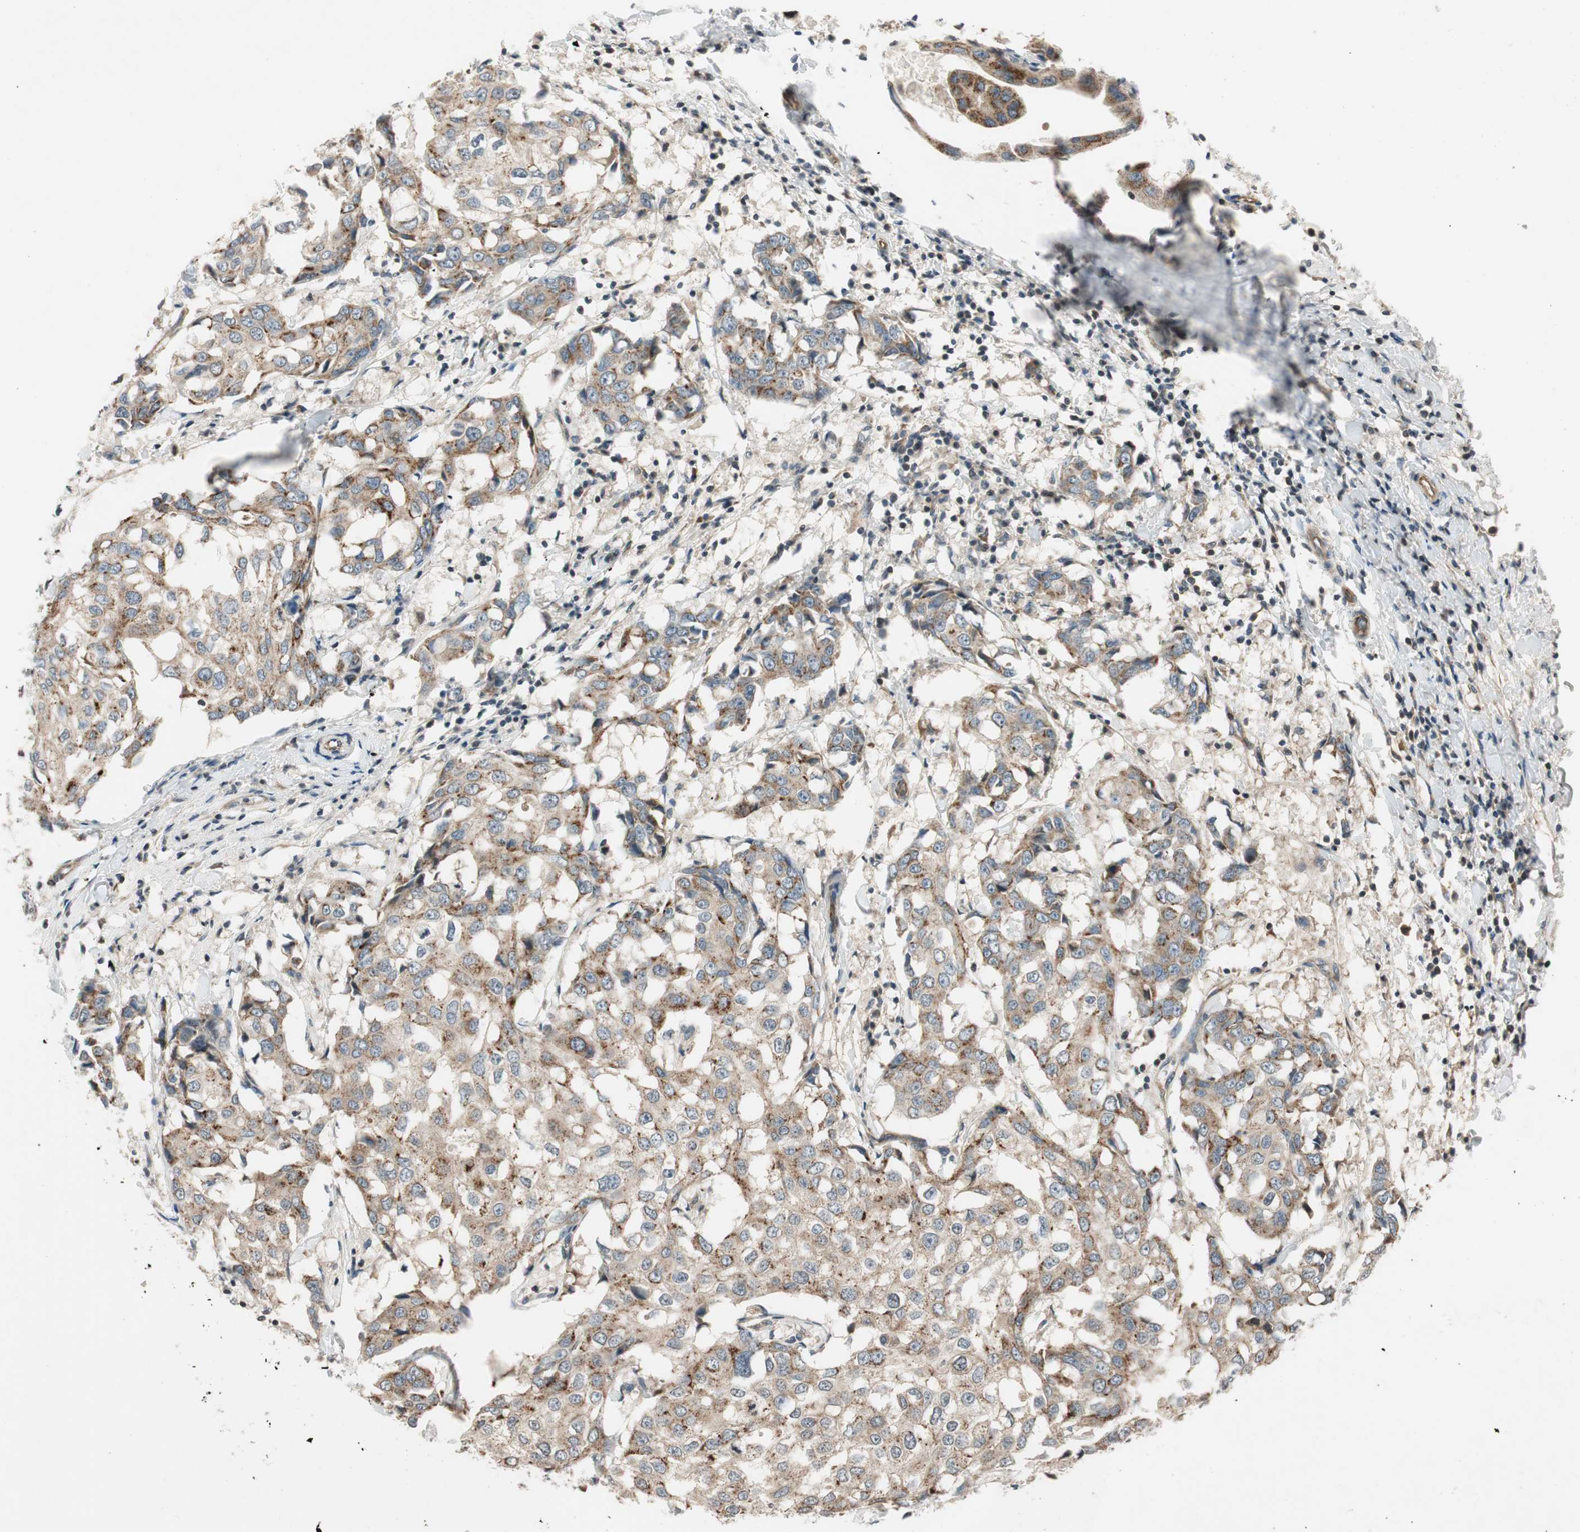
{"staining": {"intensity": "moderate", "quantity": ">75%", "location": "cytoplasmic/membranous"}, "tissue": "breast cancer", "cell_type": "Tumor cells", "image_type": "cancer", "snomed": [{"axis": "morphology", "description": "Duct carcinoma"}, {"axis": "topography", "description": "Breast"}], "caption": "The histopathology image displays a brown stain indicating the presence of a protein in the cytoplasmic/membranous of tumor cells in breast cancer (intraductal carcinoma).", "gene": "GCLM", "patient": {"sex": "female", "age": 27}}